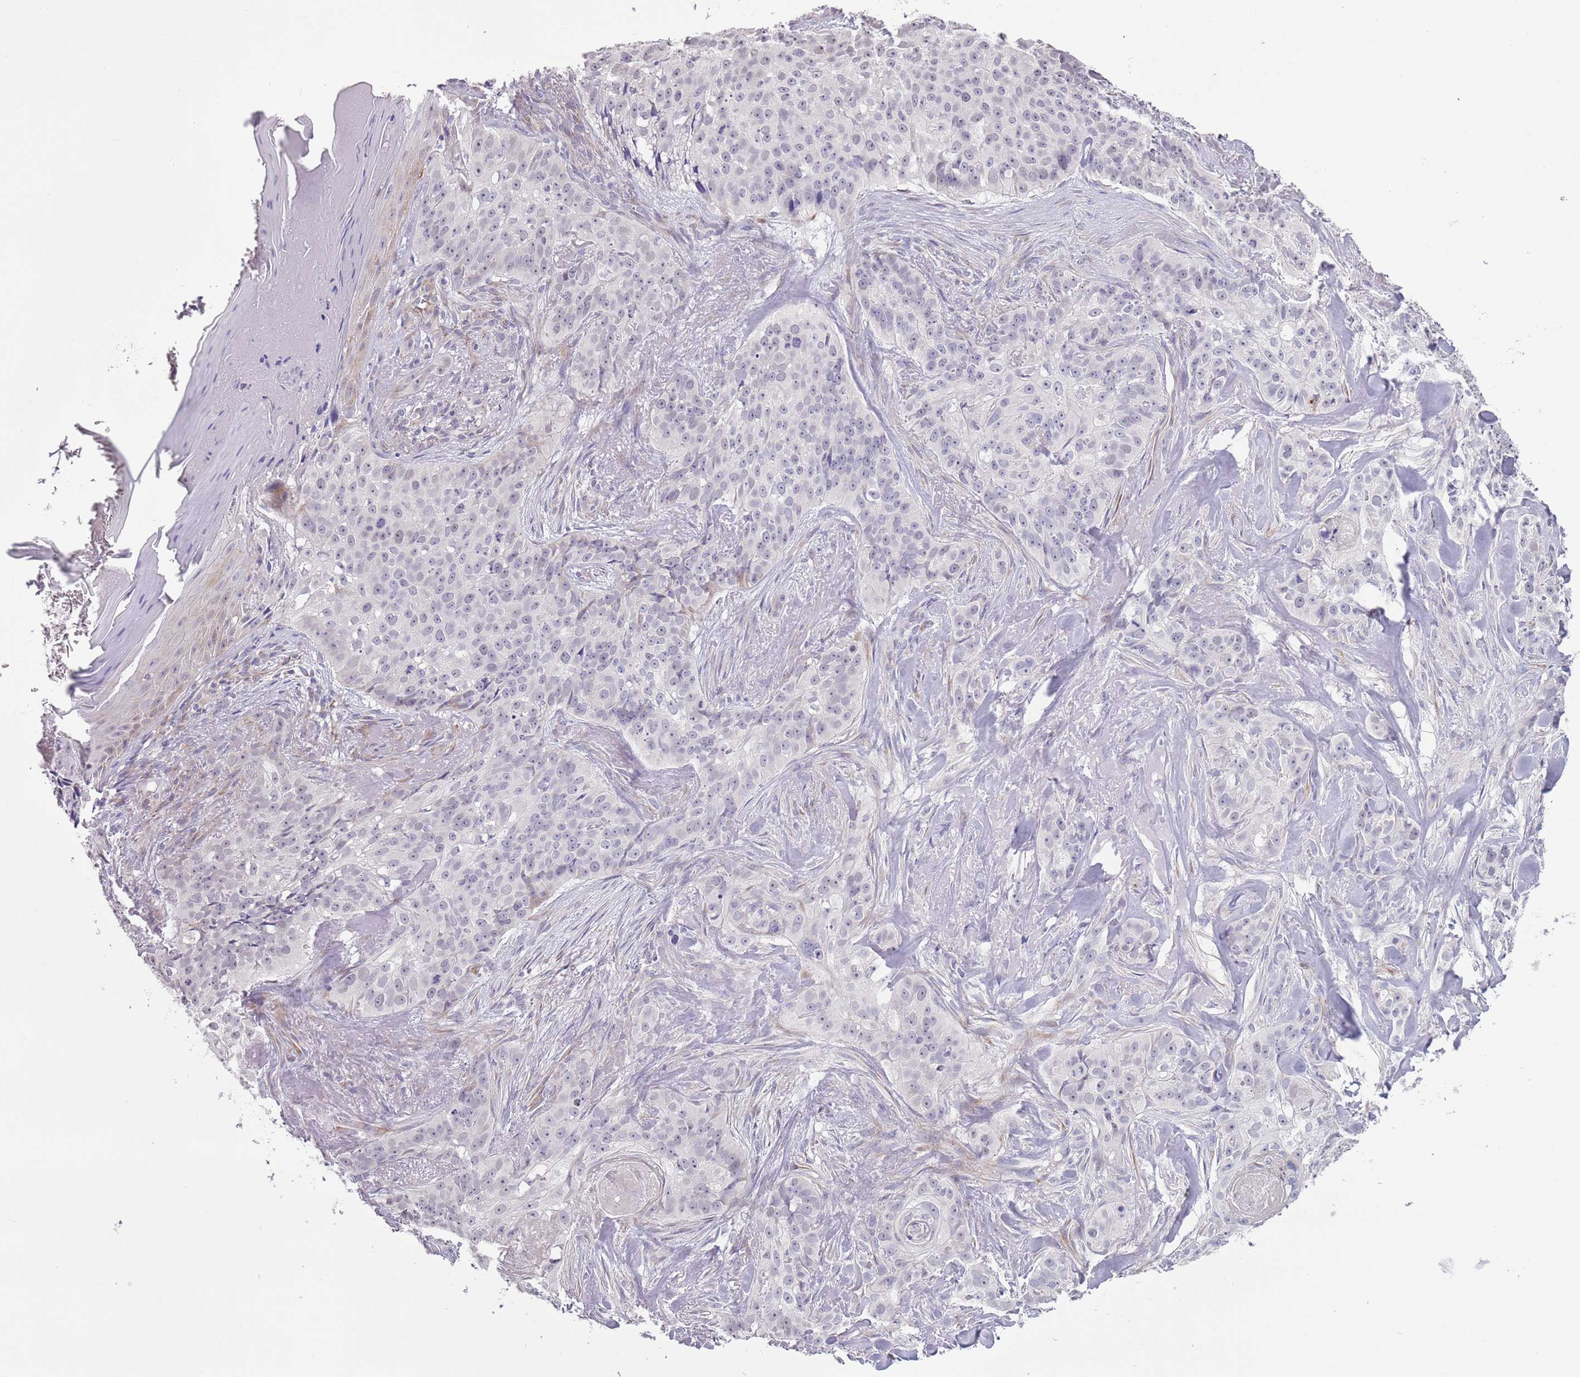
{"staining": {"intensity": "negative", "quantity": "none", "location": "none"}, "tissue": "skin cancer", "cell_type": "Tumor cells", "image_type": "cancer", "snomed": [{"axis": "morphology", "description": "Basal cell carcinoma"}, {"axis": "topography", "description": "Skin"}], "caption": "There is no significant positivity in tumor cells of skin basal cell carcinoma.", "gene": "MRPL32", "patient": {"sex": "female", "age": 92}}